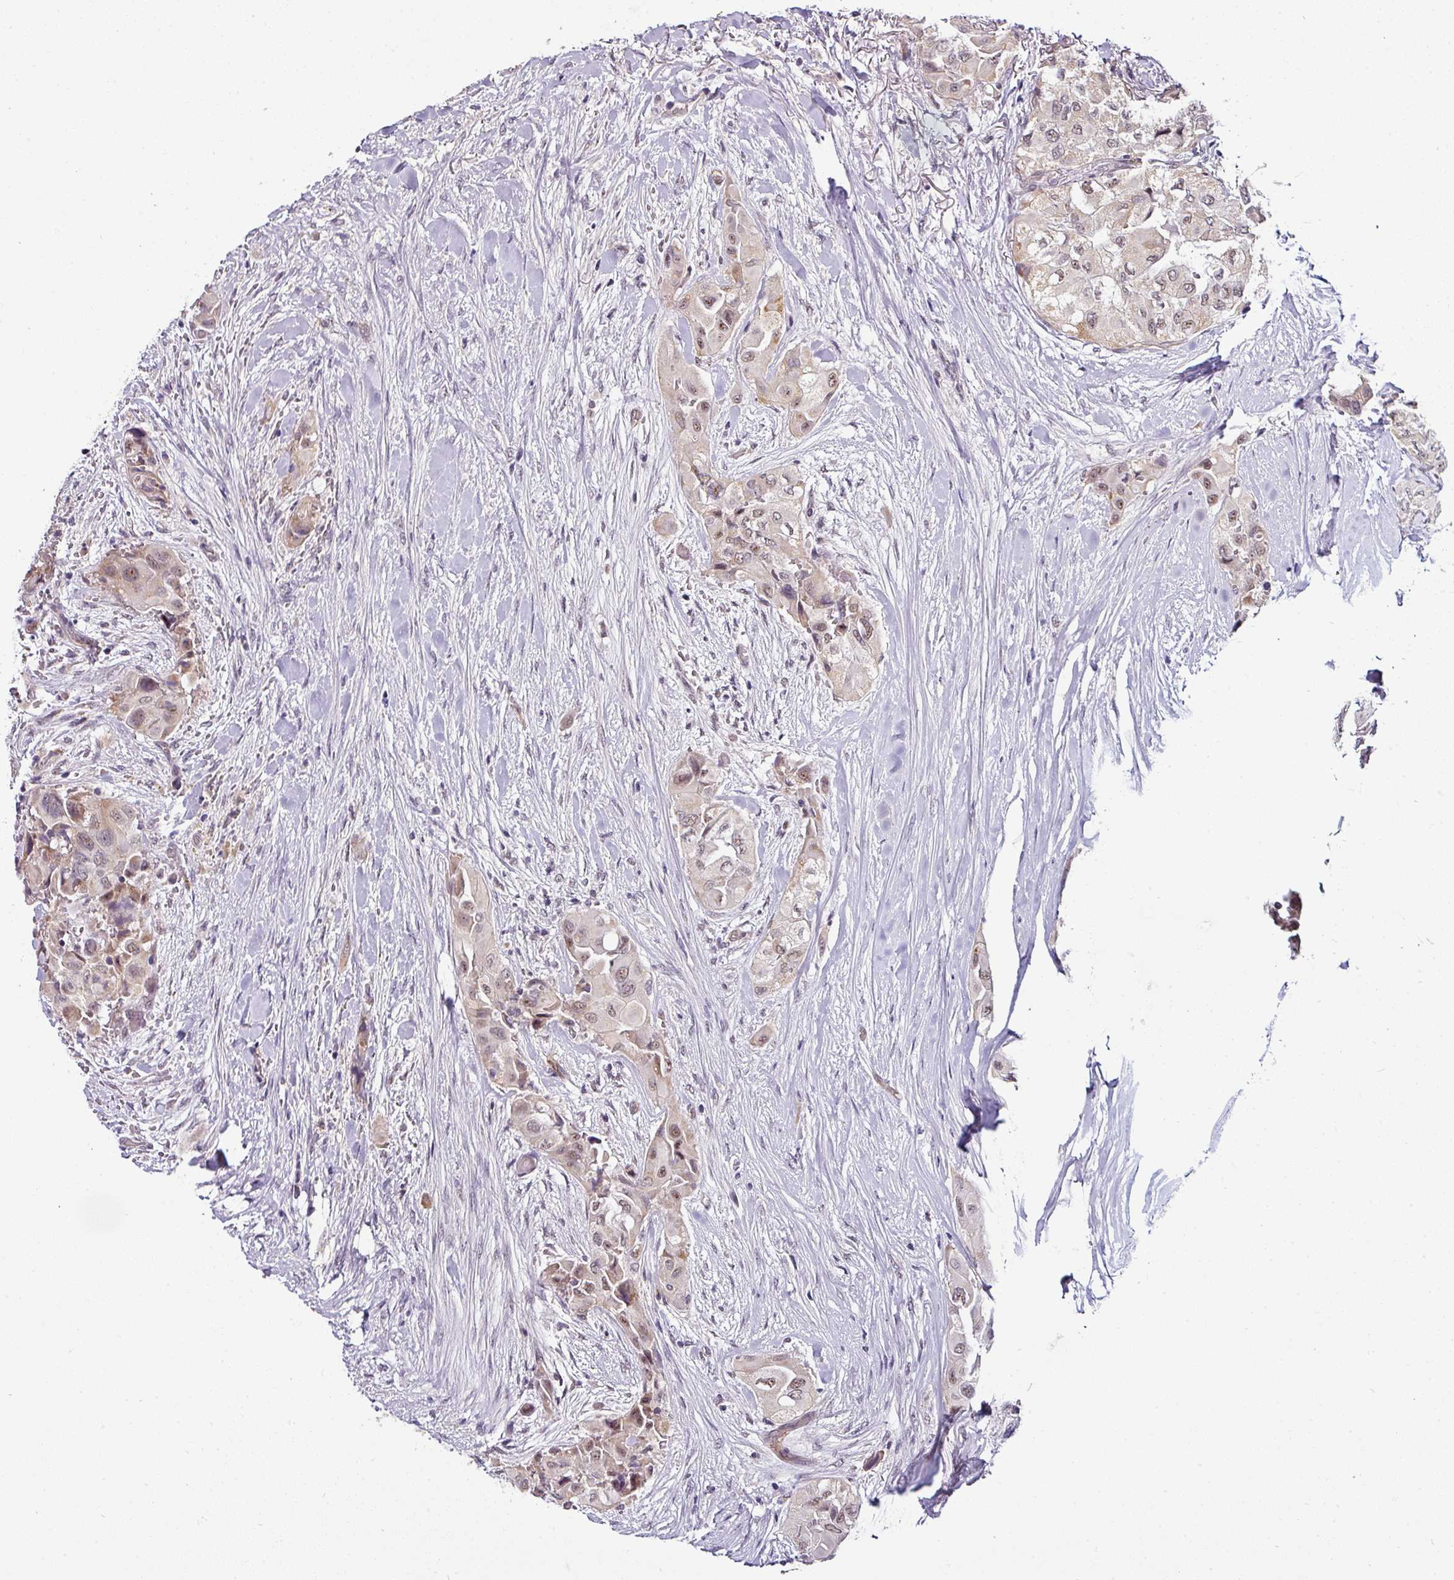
{"staining": {"intensity": "weak", "quantity": ">75%", "location": "nuclear"}, "tissue": "thyroid cancer", "cell_type": "Tumor cells", "image_type": "cancer", "snomed": [{"axis": "morphology", "description": "Papillary adenocarcinoma, NOS"}, {"axis": "topography", "description": "Thyroid gland"}], "caption": "DAB immunohistochemical staining of human thyroid cancer displays weak nuclear protein staining in about >75% of tumor cells. Using DAB (3,3'-diaminobenzidine) (brown) and hematoxylin (blue) stains, captured at high magnification using brightfield microscopy.", "gene": "NAPSA", "patient": {"sex": "female", "age": 59}}